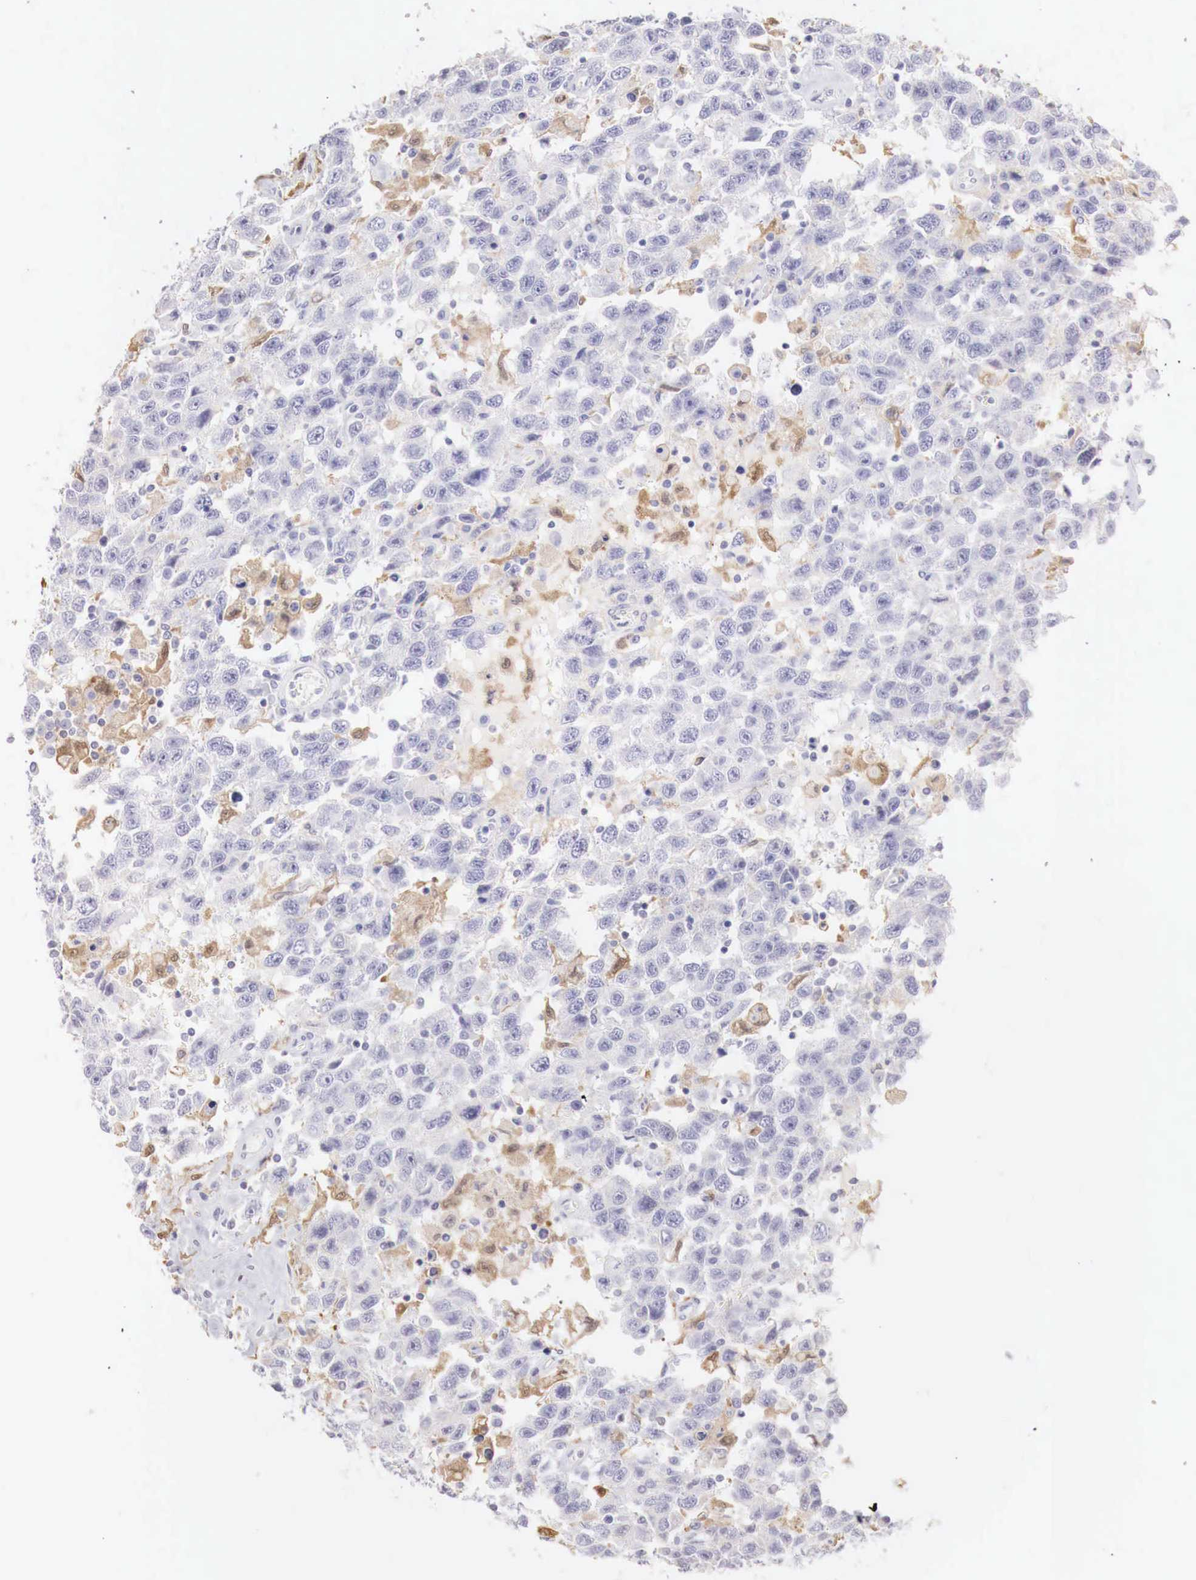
{"staining": {"intensity": "negative", "quantity": "none", "location": "none"}, "tissue": "testis cancer", "cell_type": "Tumor cells", "image_type": "cancer", "snomed": [{"axis": "morphology", "description": "Seminoma, NOS"}, {"axis": "topography", "description": "Testis"}], "caption": "Immunohistochemistry (IHC) histopathology image of testis seminoma stained for a protein (brown), which exhibits no expression in tumor cells.", "gene": "RENBP", "patient": {"sex": "male", "age": 41}}